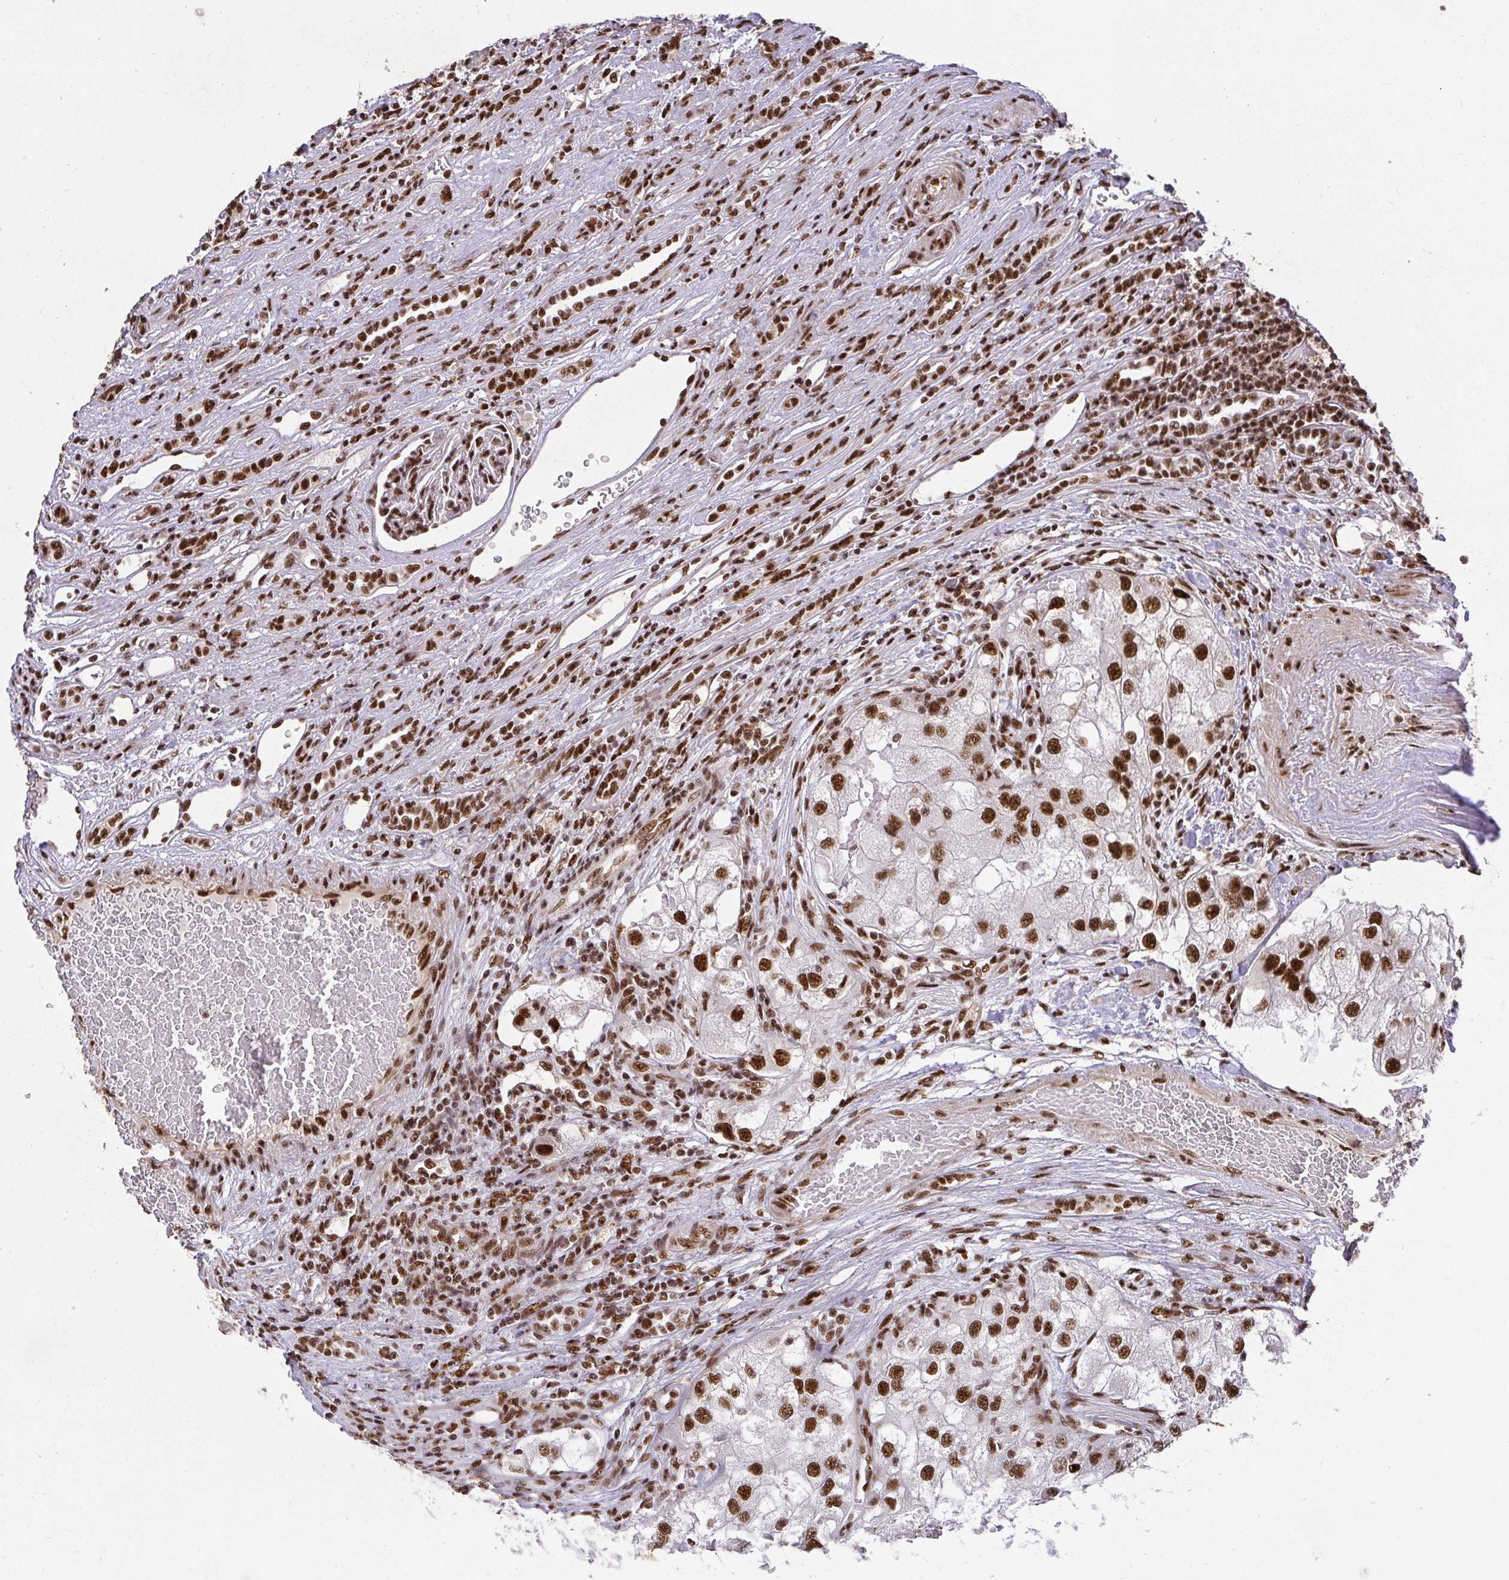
{"staining": {"intensity": "strong", "quantity": ">75%", "location": "nuclear"}, "tissue": "renal cancer", "cell_type": "Tumor cells", "image_type": "cancer", "snomed": [{"axis": "morphology", "description": "Adenocarcinoma, NOS"}, {"axis": "topography", "description": "Kidney"}], "caption": "A histopathology image showing strong nuclear positivity in about >75% of tumor cells in renal cancer, as visualized by brown immunohistochemical staining.", "gene": "U2AF1", "patient": {"sex": "male", "age": 63}}